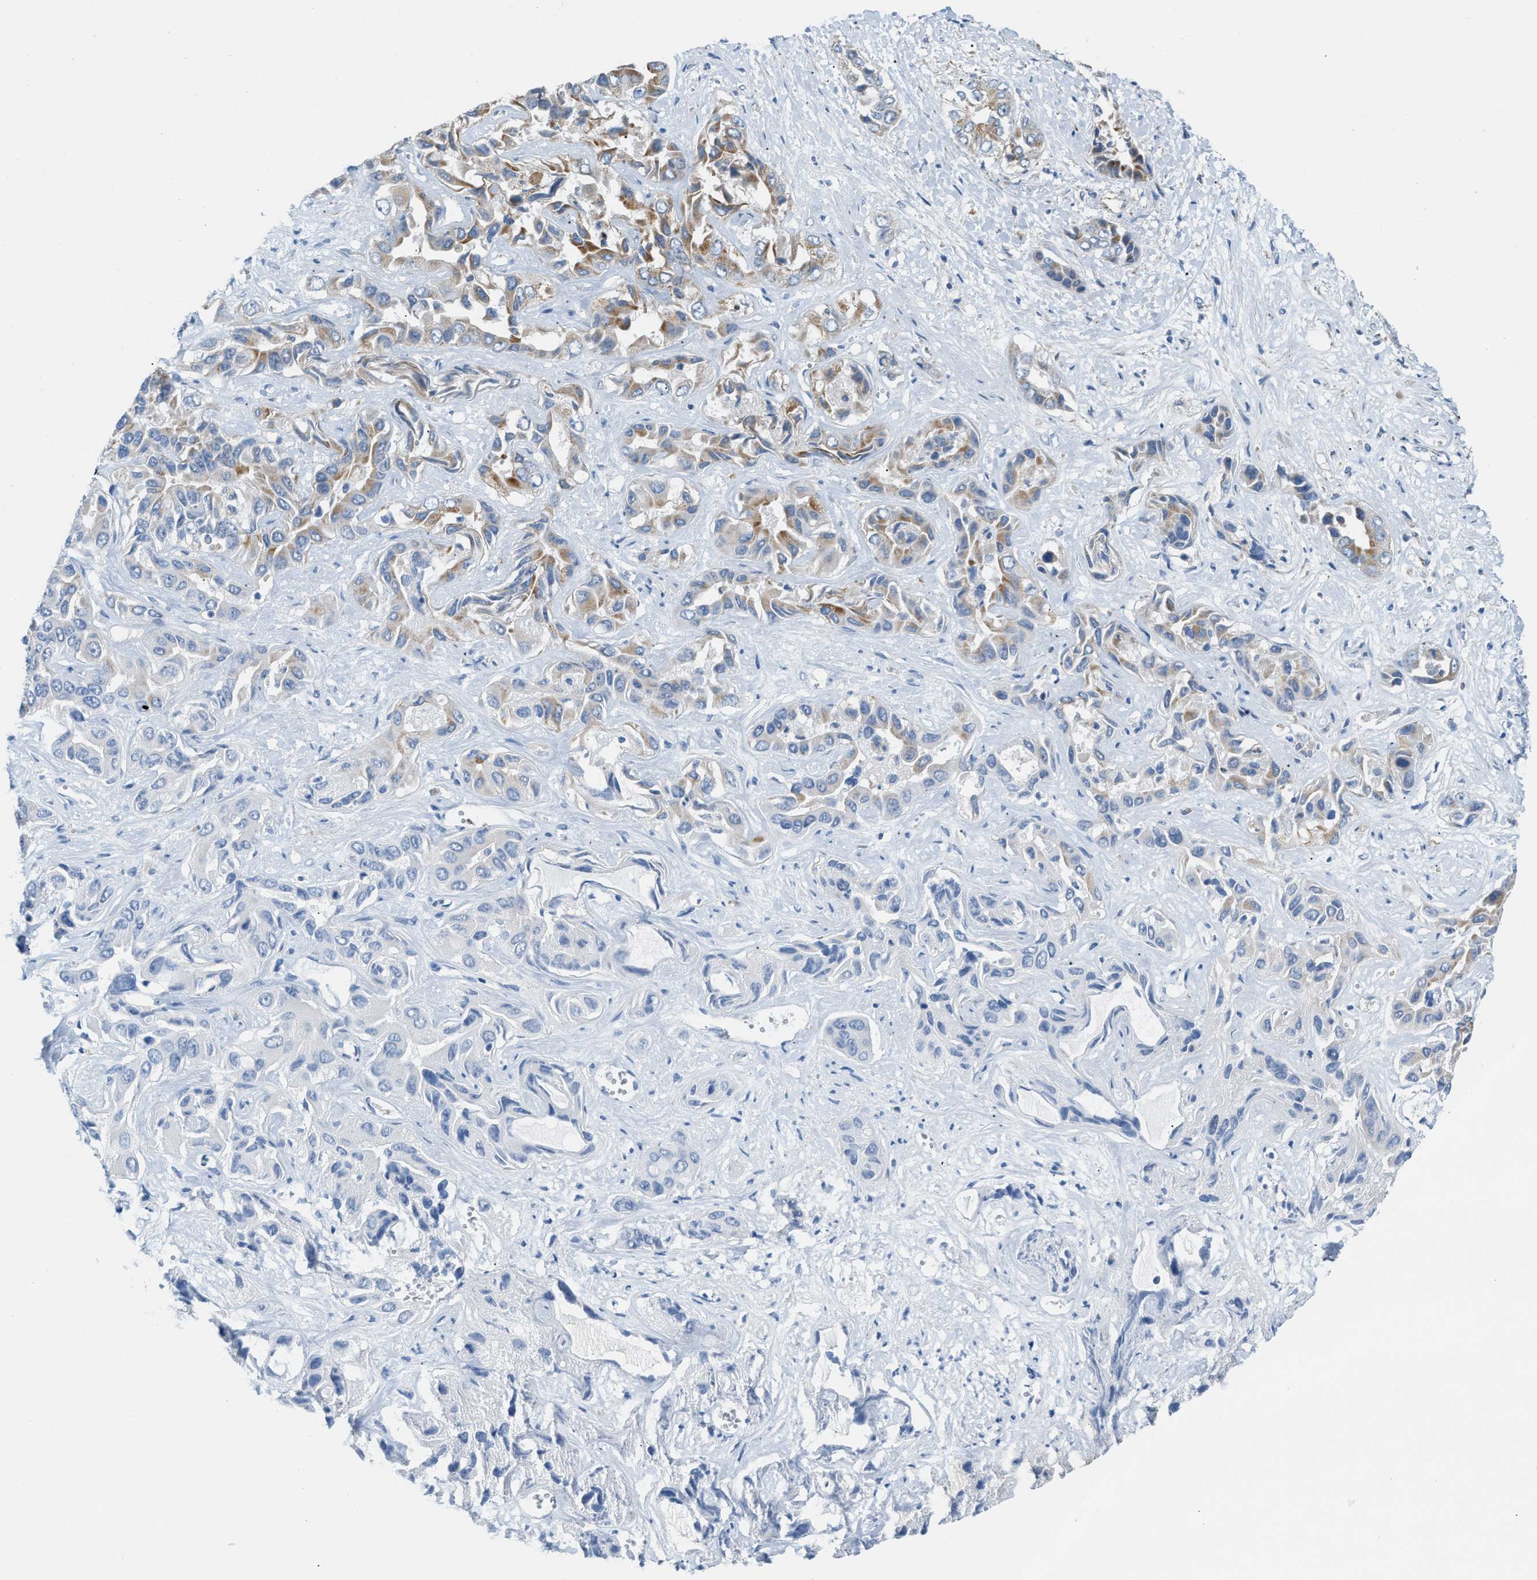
{"staining": {"intensity": "moderate", "quantity": "<25%", "location": "cytoplasmic/membranous"}, "tissue": "liver cancer", "cell_type": "Tumor cells", "image_type": "cancer", "snomed": [{"axis": "morphology", "description": "Cholangiocarcinoma"}, {"axis": "topography", "description": "Liver"}], "caption": "This image displays liver cholangiocarcinoma stained with IHC to label a protein in brown. The cytoplasmic/membranous of tumor cells show moderate positivity for the protein. Nuclei are counter-stained blue.", "gene": "JADE1", "patient": {"sex": "female", "age": 52}}